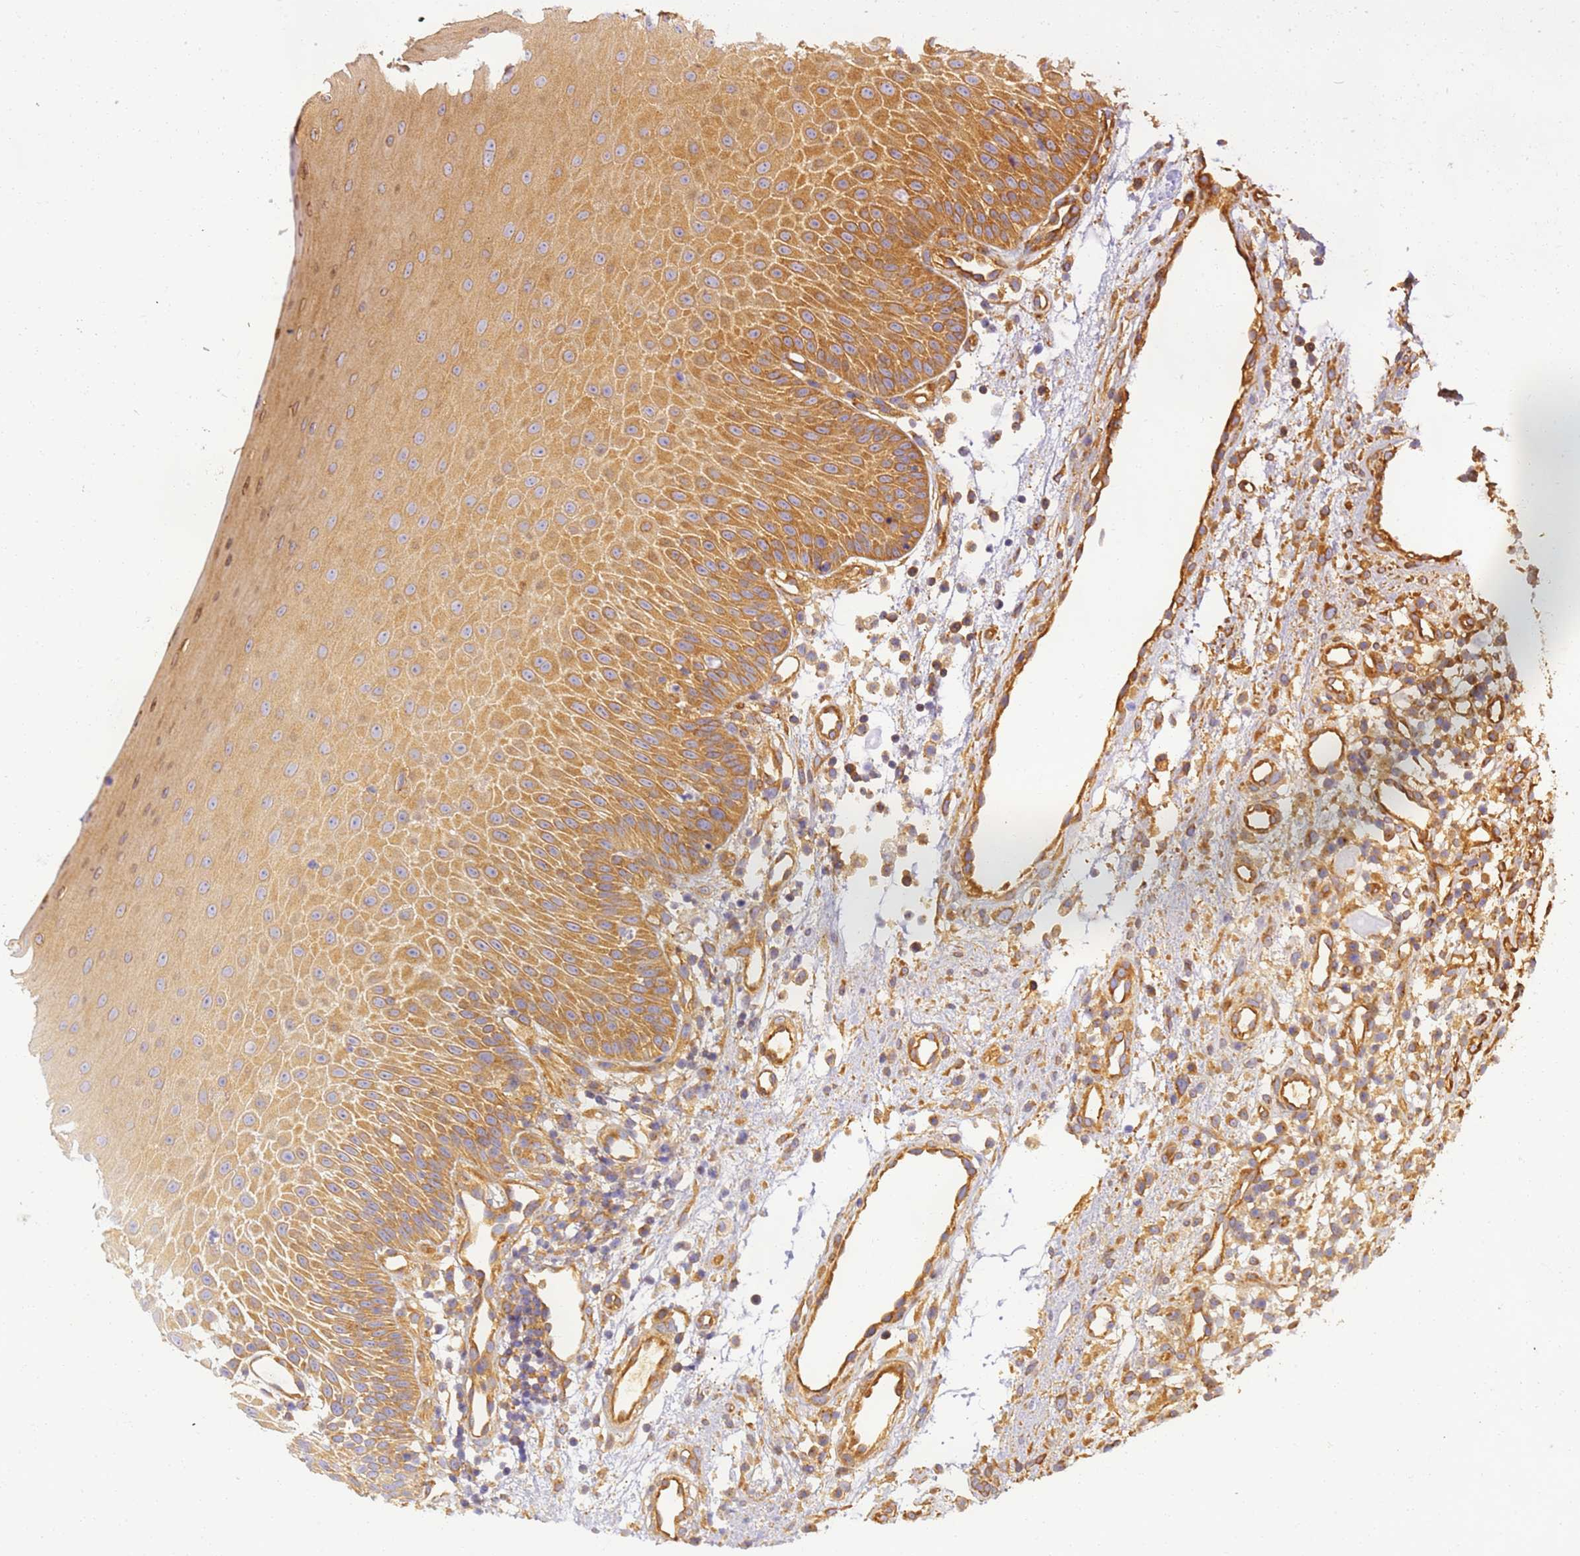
{"staining": {"intensity": "moderate", "quantity": ">75%", "location": "cytoplasmic/membranous"}, "tissue": "oral mucosa", "cell_type": "Squamous epithelial cells", "image_type": "normal", "snomed": [{"axis": "morphology", "description": "Normal tissue, NOS"}, {"axis": "topography", "description": "Oral tissue"}], "caption": "Unremarkable oral mucosa displays moderate cytoplasmic/membranous staining in about >75% of squamous epithelial cells, visualized by immunohistochemistry. The protein is stained brown, and the nuclei are stained in blue (DAB IHC with brightfield microscopy, high magnification).", "gene": "DYNC1I2", "patient": {"sex": "female", "age": 13}}